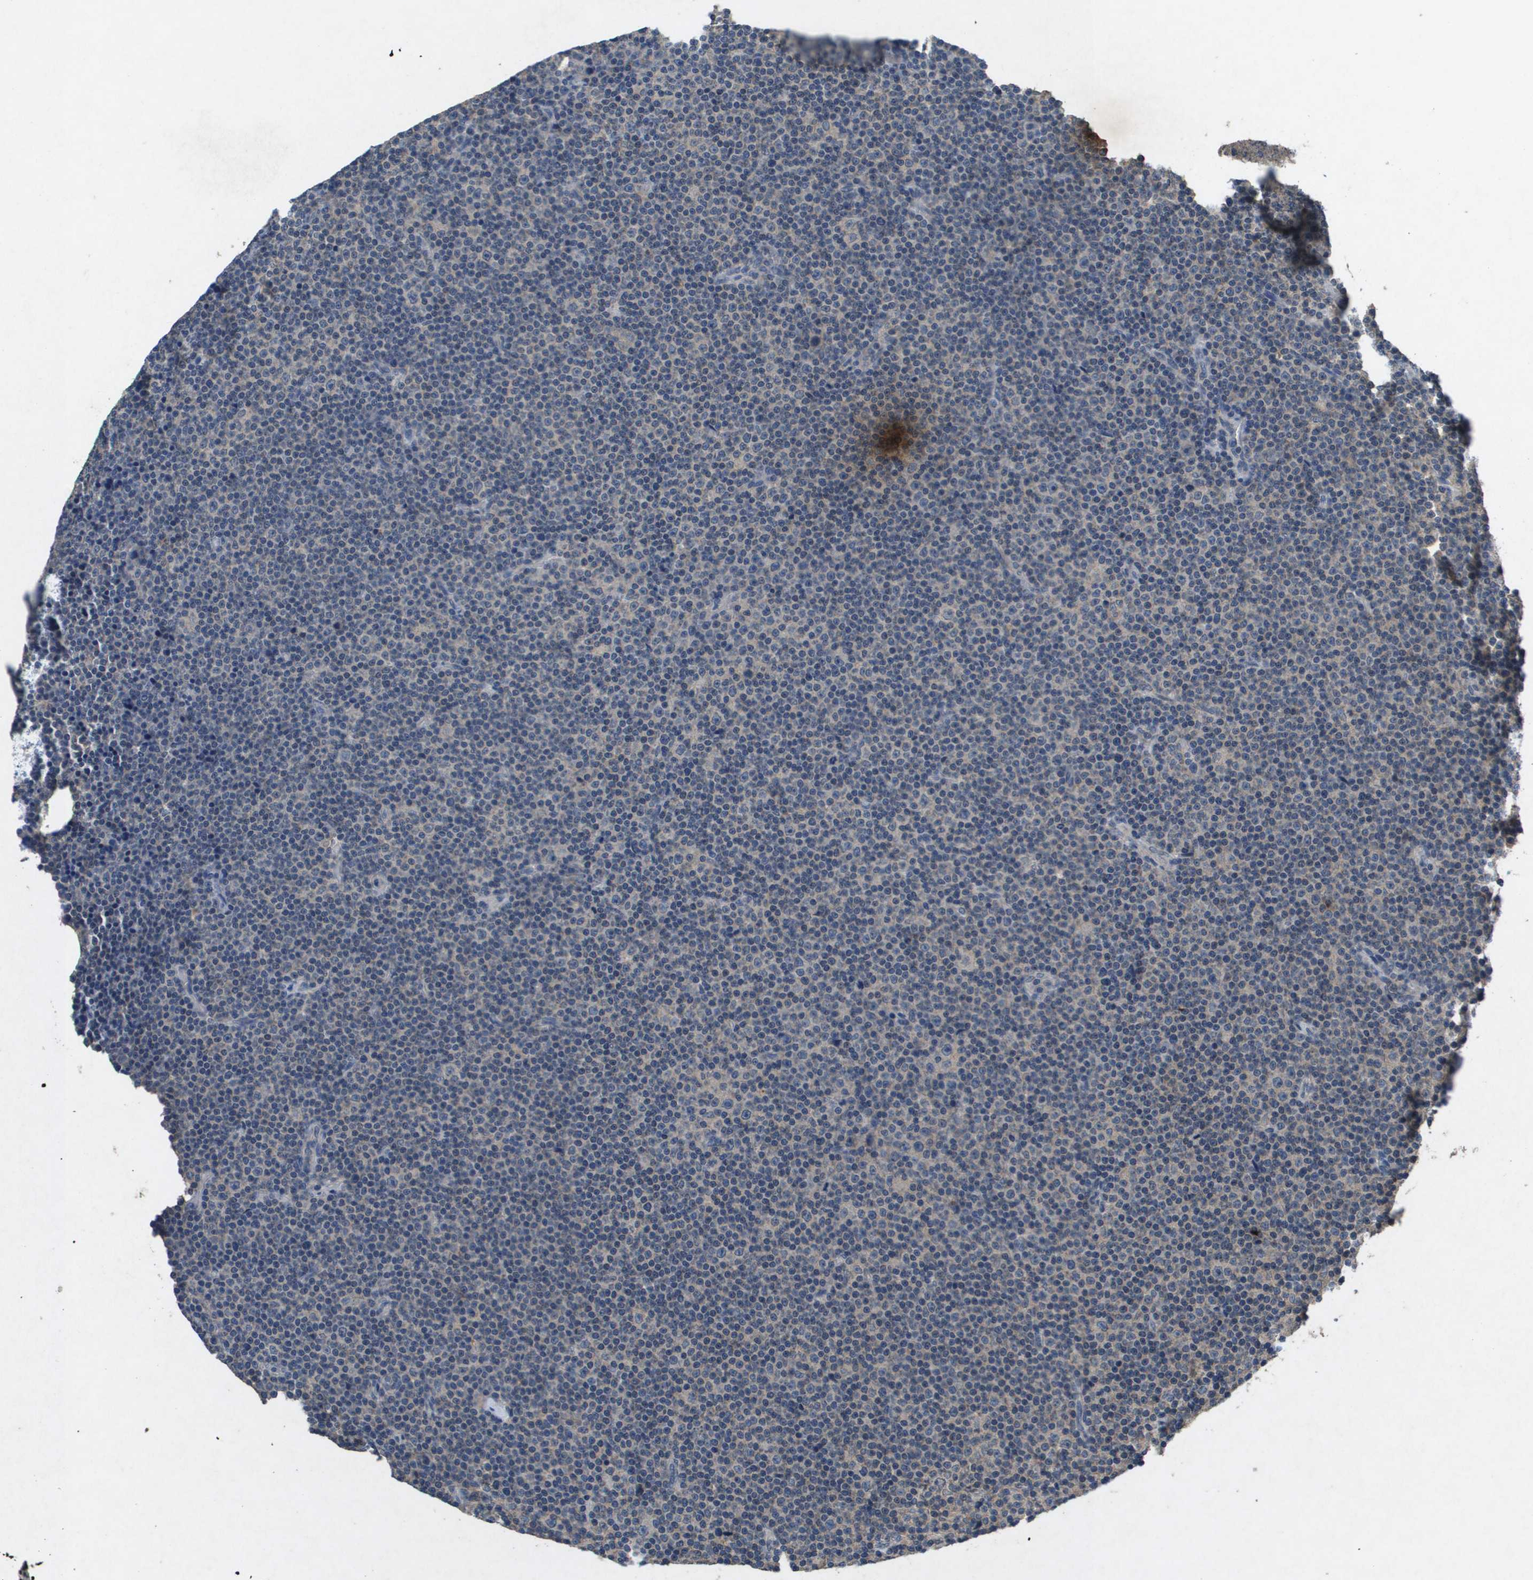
{"staining": {"intensity": "negative", "quantity": "none", "location": "none"}, "tissue": "lymphoma", "cell_type": "Tumor cells", "image_type": "cancer", "snomed": [{"axis": "morphology", "description": "Malignant lymphoma, non-Hodgkin's type, Low grade"}, {"axis": "topography", "description": "Lymph node"}], "caption": "Tumor cells show no significant positivity in low-grade malignant lymphoma, non-Hodgkin's type.", "gene": "PROC", "patient": {"sex": "female", "age": 67}}